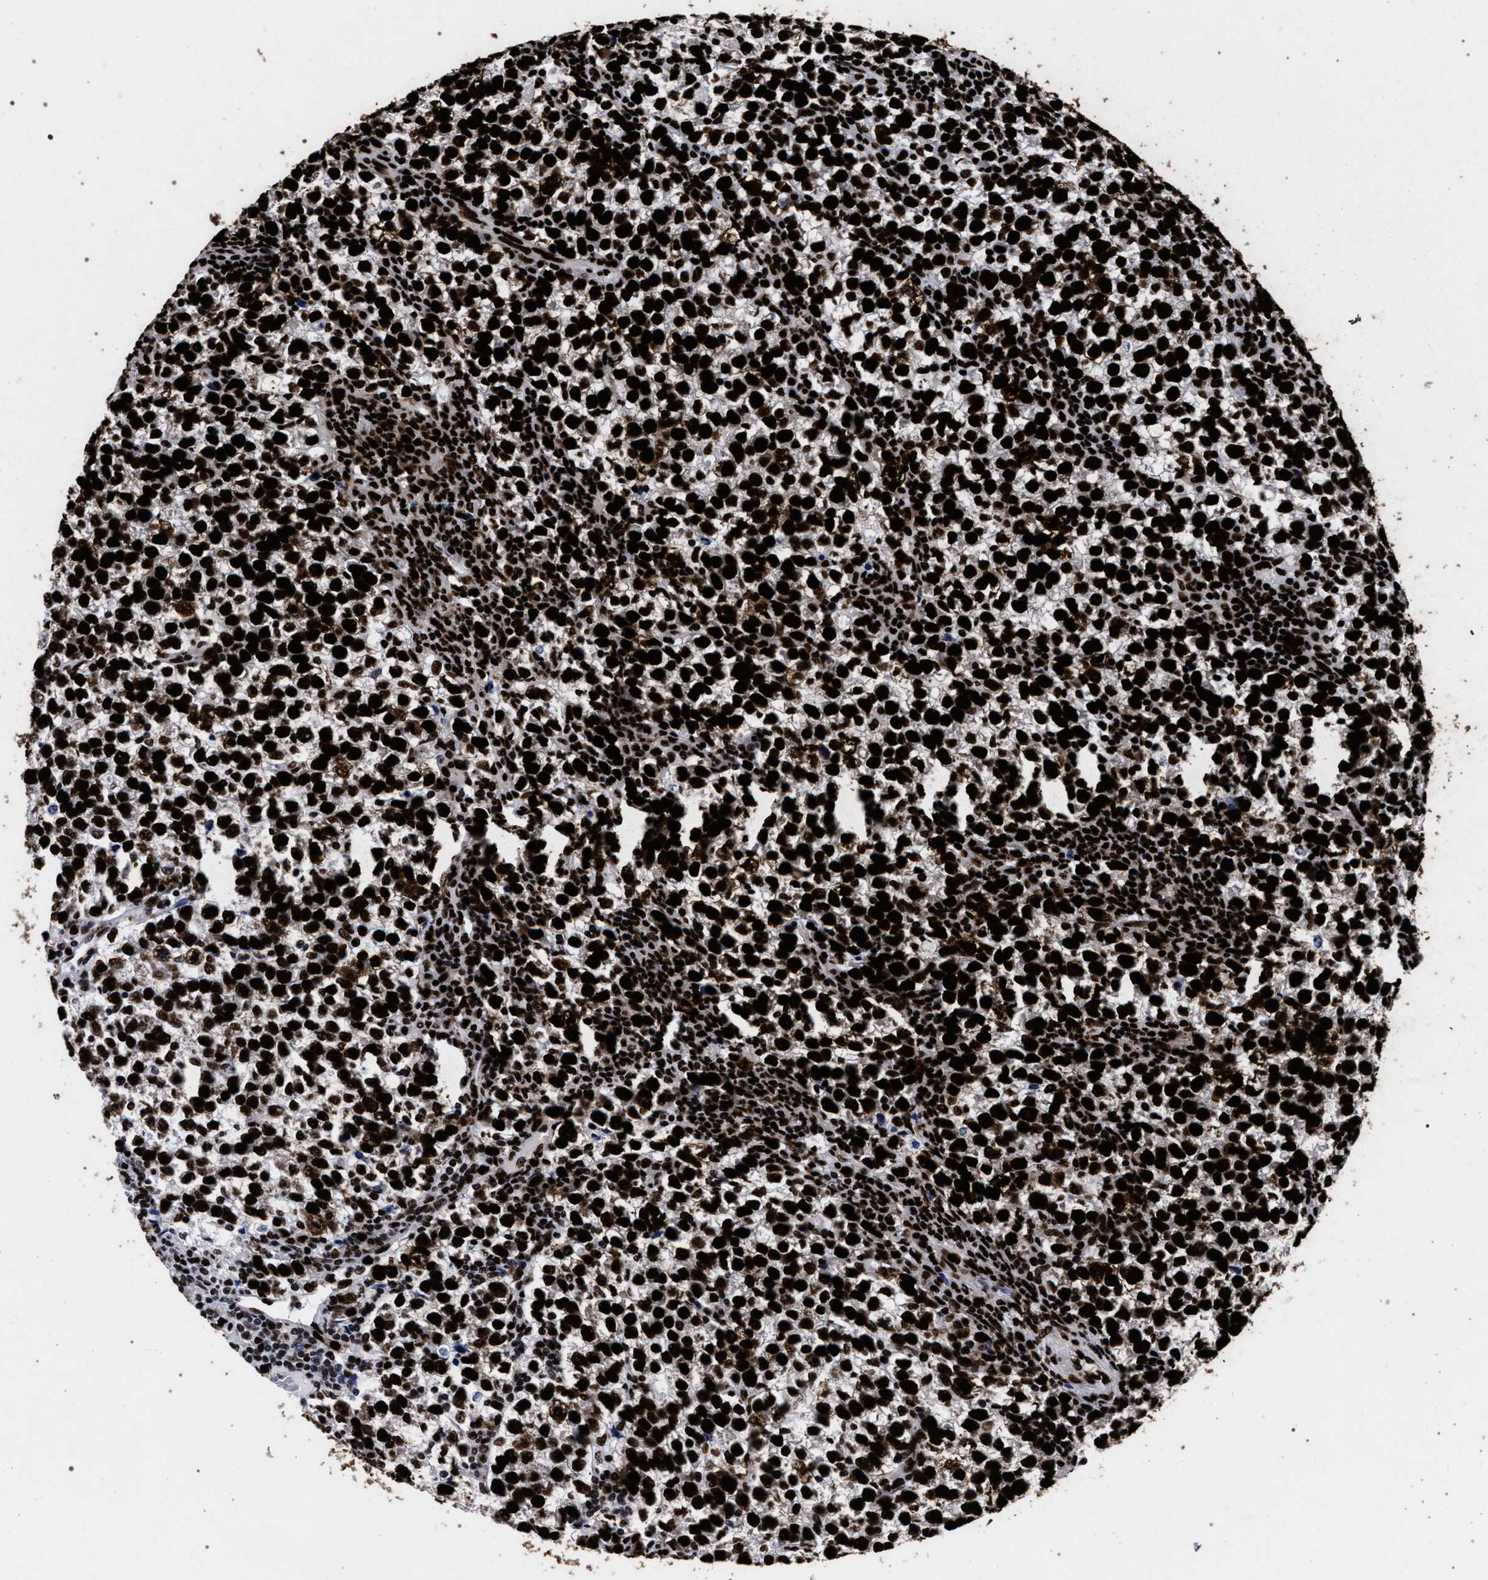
{"staining": {"intensity": "strong", "quantity": ">75%", "location": "nuclear"}, "tissue": "testis cancer", "cell_type": "Tumor cells", "image_type": "cancer", "snomed": [{"axis": "morphology", "description": "Normal tissue, NOS"}, {"axis": "morphology", "description": "Seminoma, NOS"}, {"axis": "topography", "description": "Testis"}], "caption": "IHC (DAB (3,3'-diaminobenzidine)) staining of testis seminoma reveals strong nuclear protein expression in approximately >75% of tumor cells.", "gene": "HNRNPA1", "patient": {"sex": "male", "age": 43}}